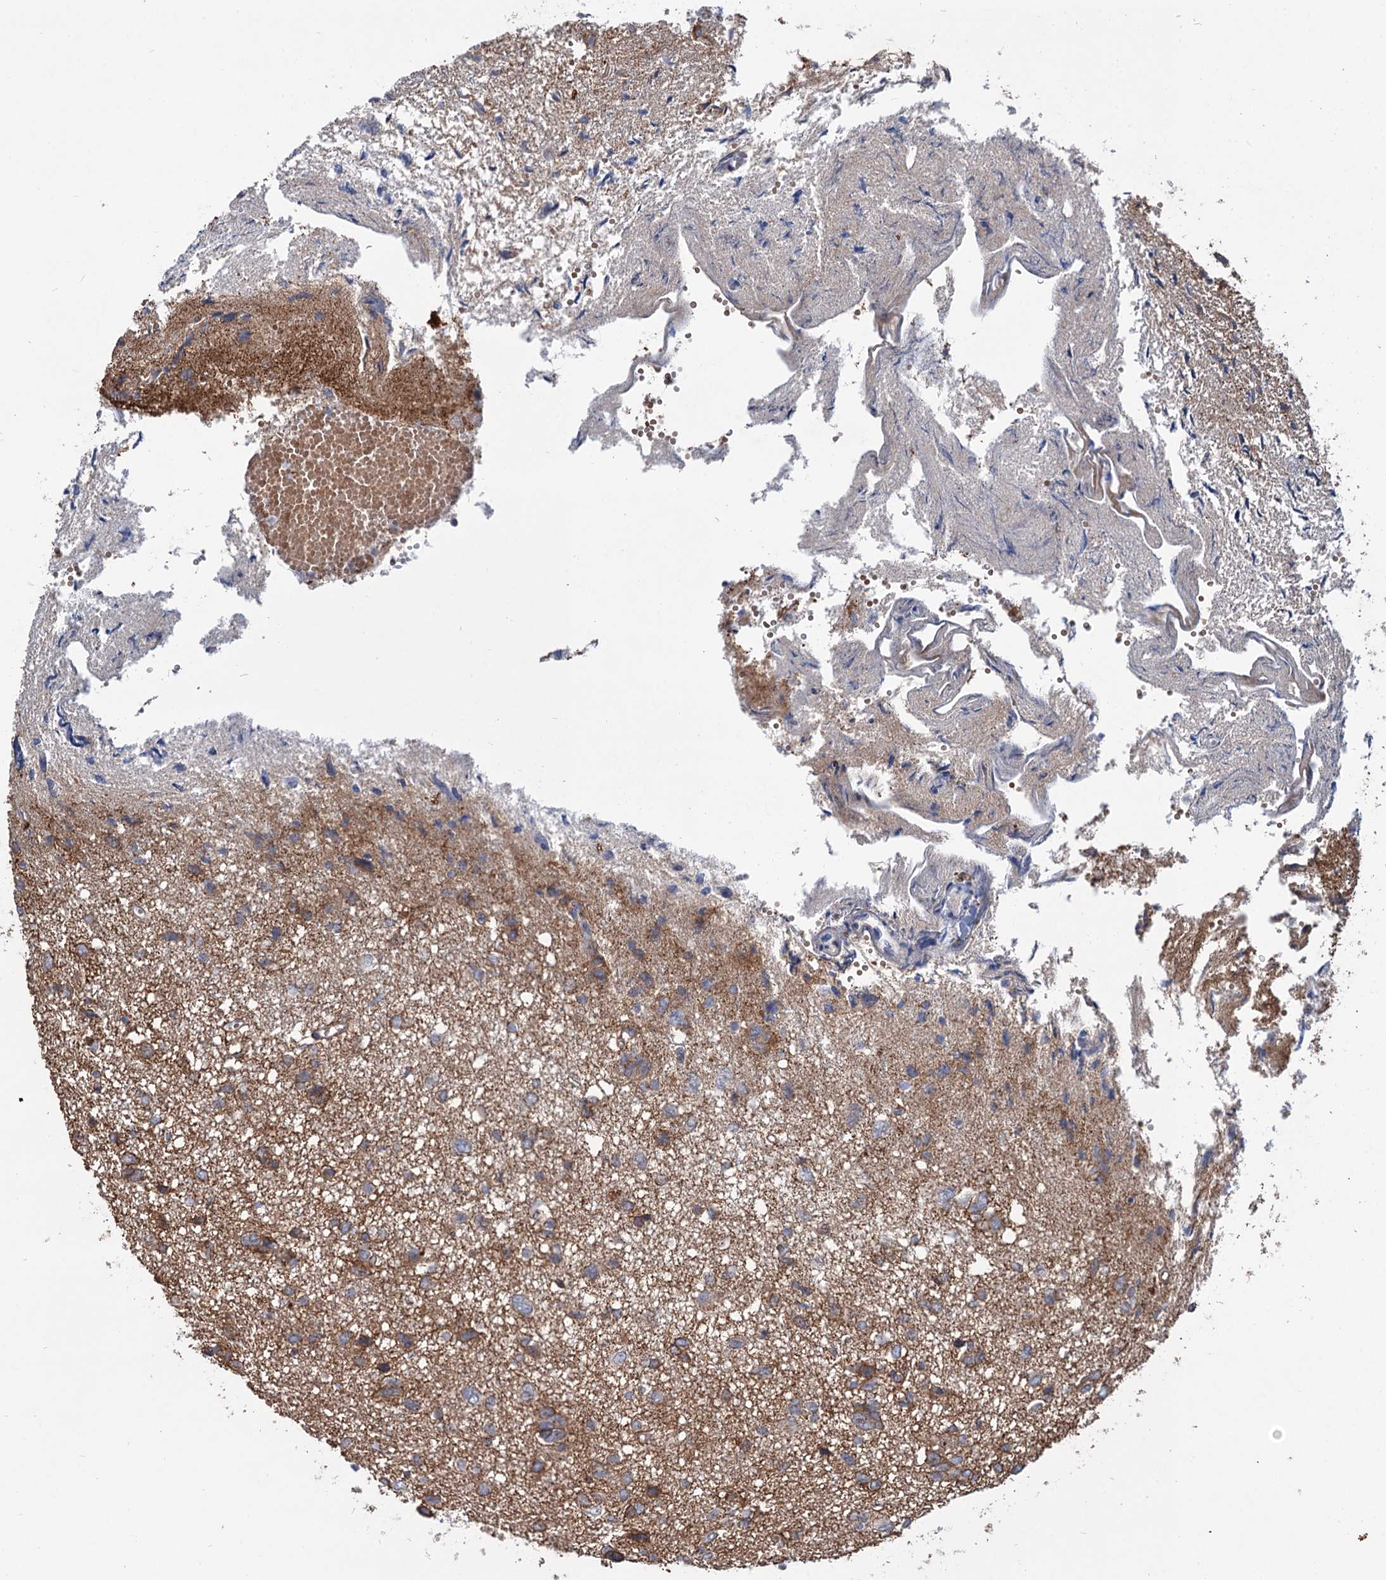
{"staining": {"intensity": "moderate", "quantity": "<25%", "location": "cytoplasmic/membranous"}, "tissue": "glioma", "cell_type": "Tumor cells", "image_type": "cancer", "snomed": [{"axis": "morphology", "description": "Glioma, malignant, High grade"}, {"axis": "topography", "description": "Brain"}], "caption": "Immunohistochemistry (IHC) of glioma demonstrates low levels of moderate cytoplasmic/membranous expression in approximately <25% of tumor cells.", "gene": "PTDSS2", "patient": {"sex": "female", "age": 59}}